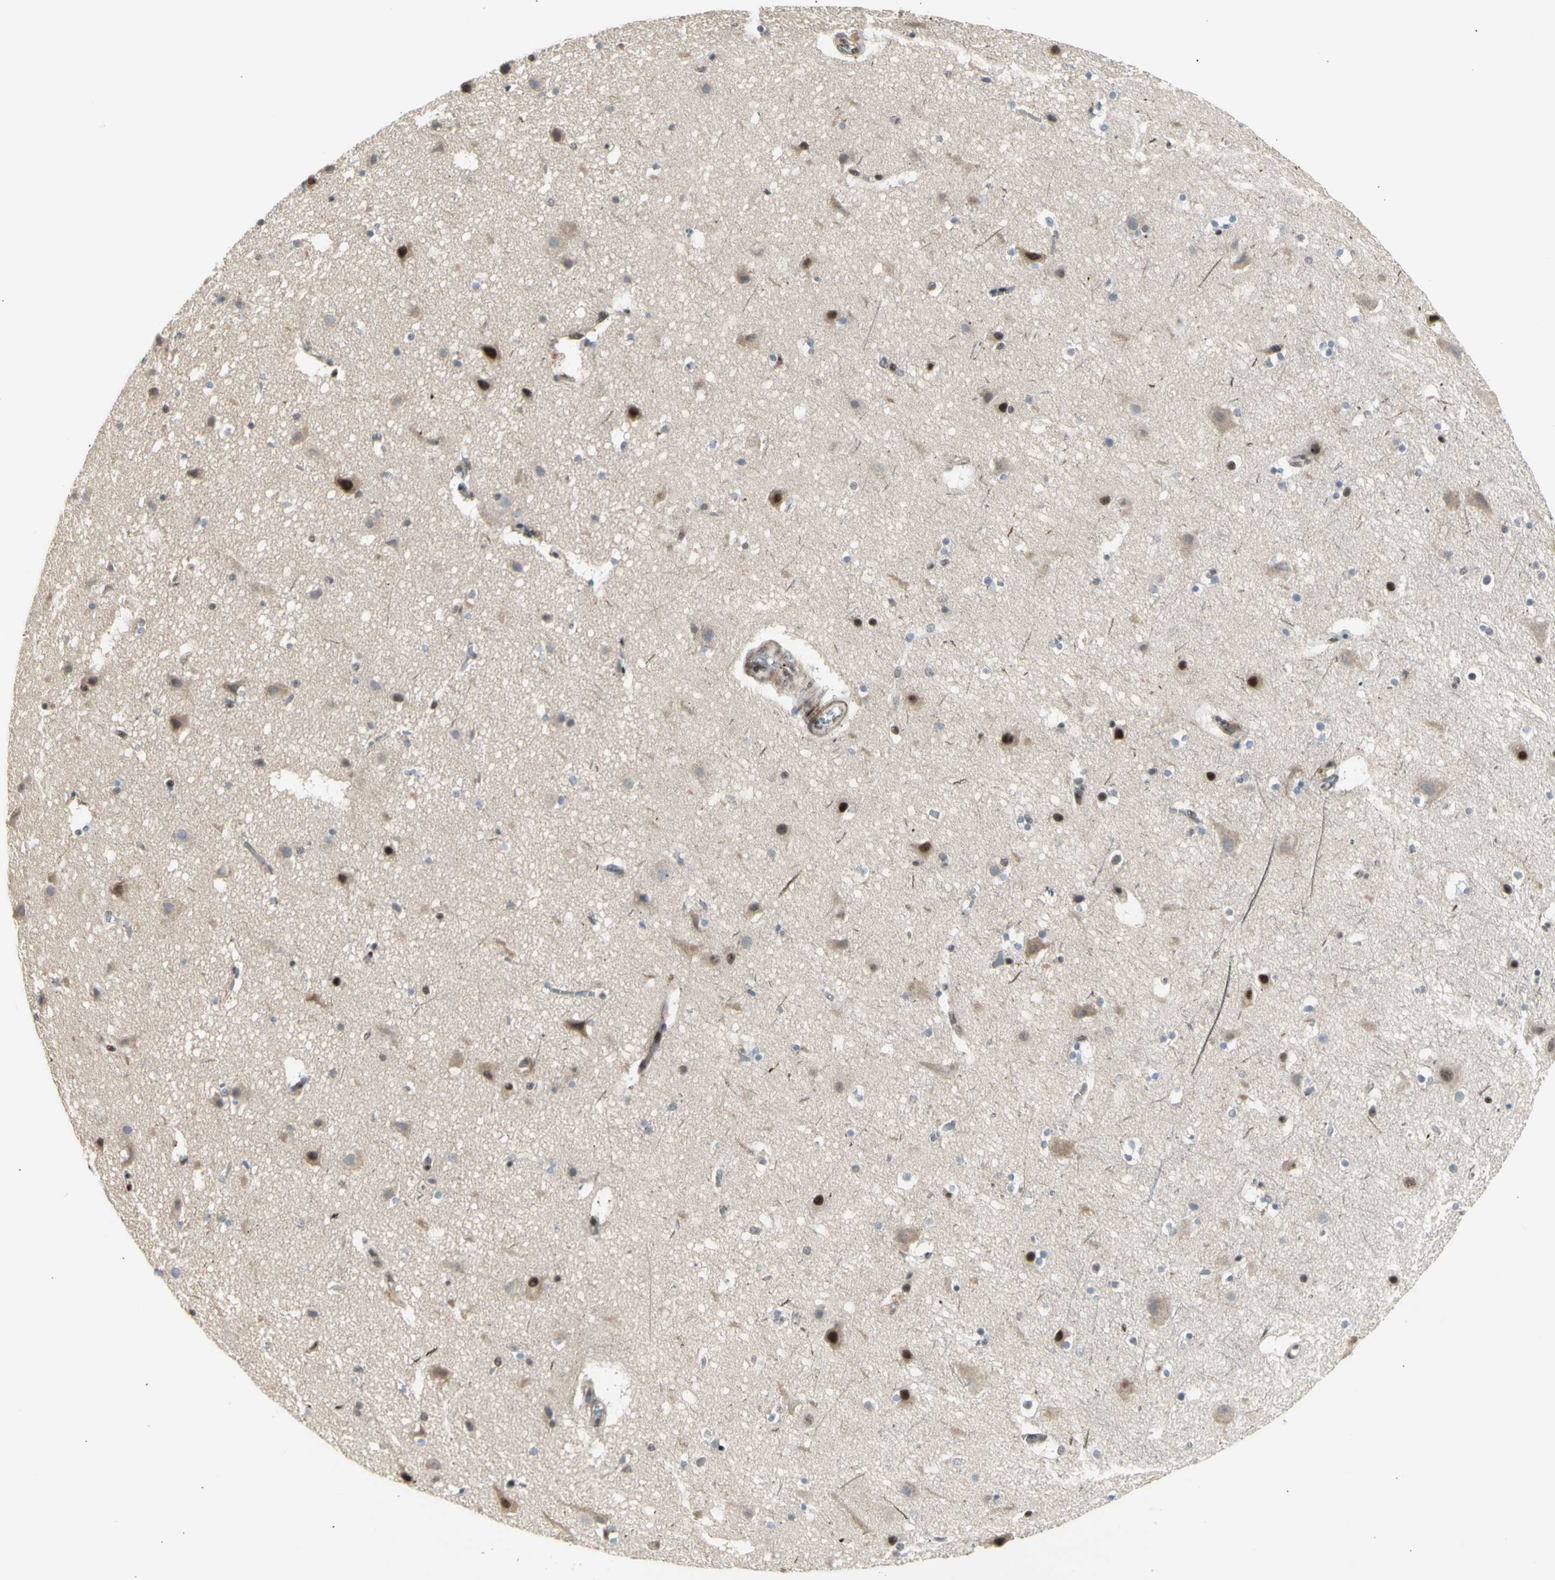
{"staining": {"intensity": "negative", "quantity": "none", "location": "none"}, "tissue": "cerebral cortex", "cell_type": "Endothelial cells", "image_type": "normal", "snomed": [{"axis": "morphology", "description": "Normal tissue, NOS"}, {"axis": "topography", "description": "Cerebral cortex"}], "caption": "High power microscopy image of an IHC micrograph of normal cerebral cortex, revealing no significant expression in endothelial cells.", "gene": "DHRS7B", "patient": {"sex": "male", "age": 45}}